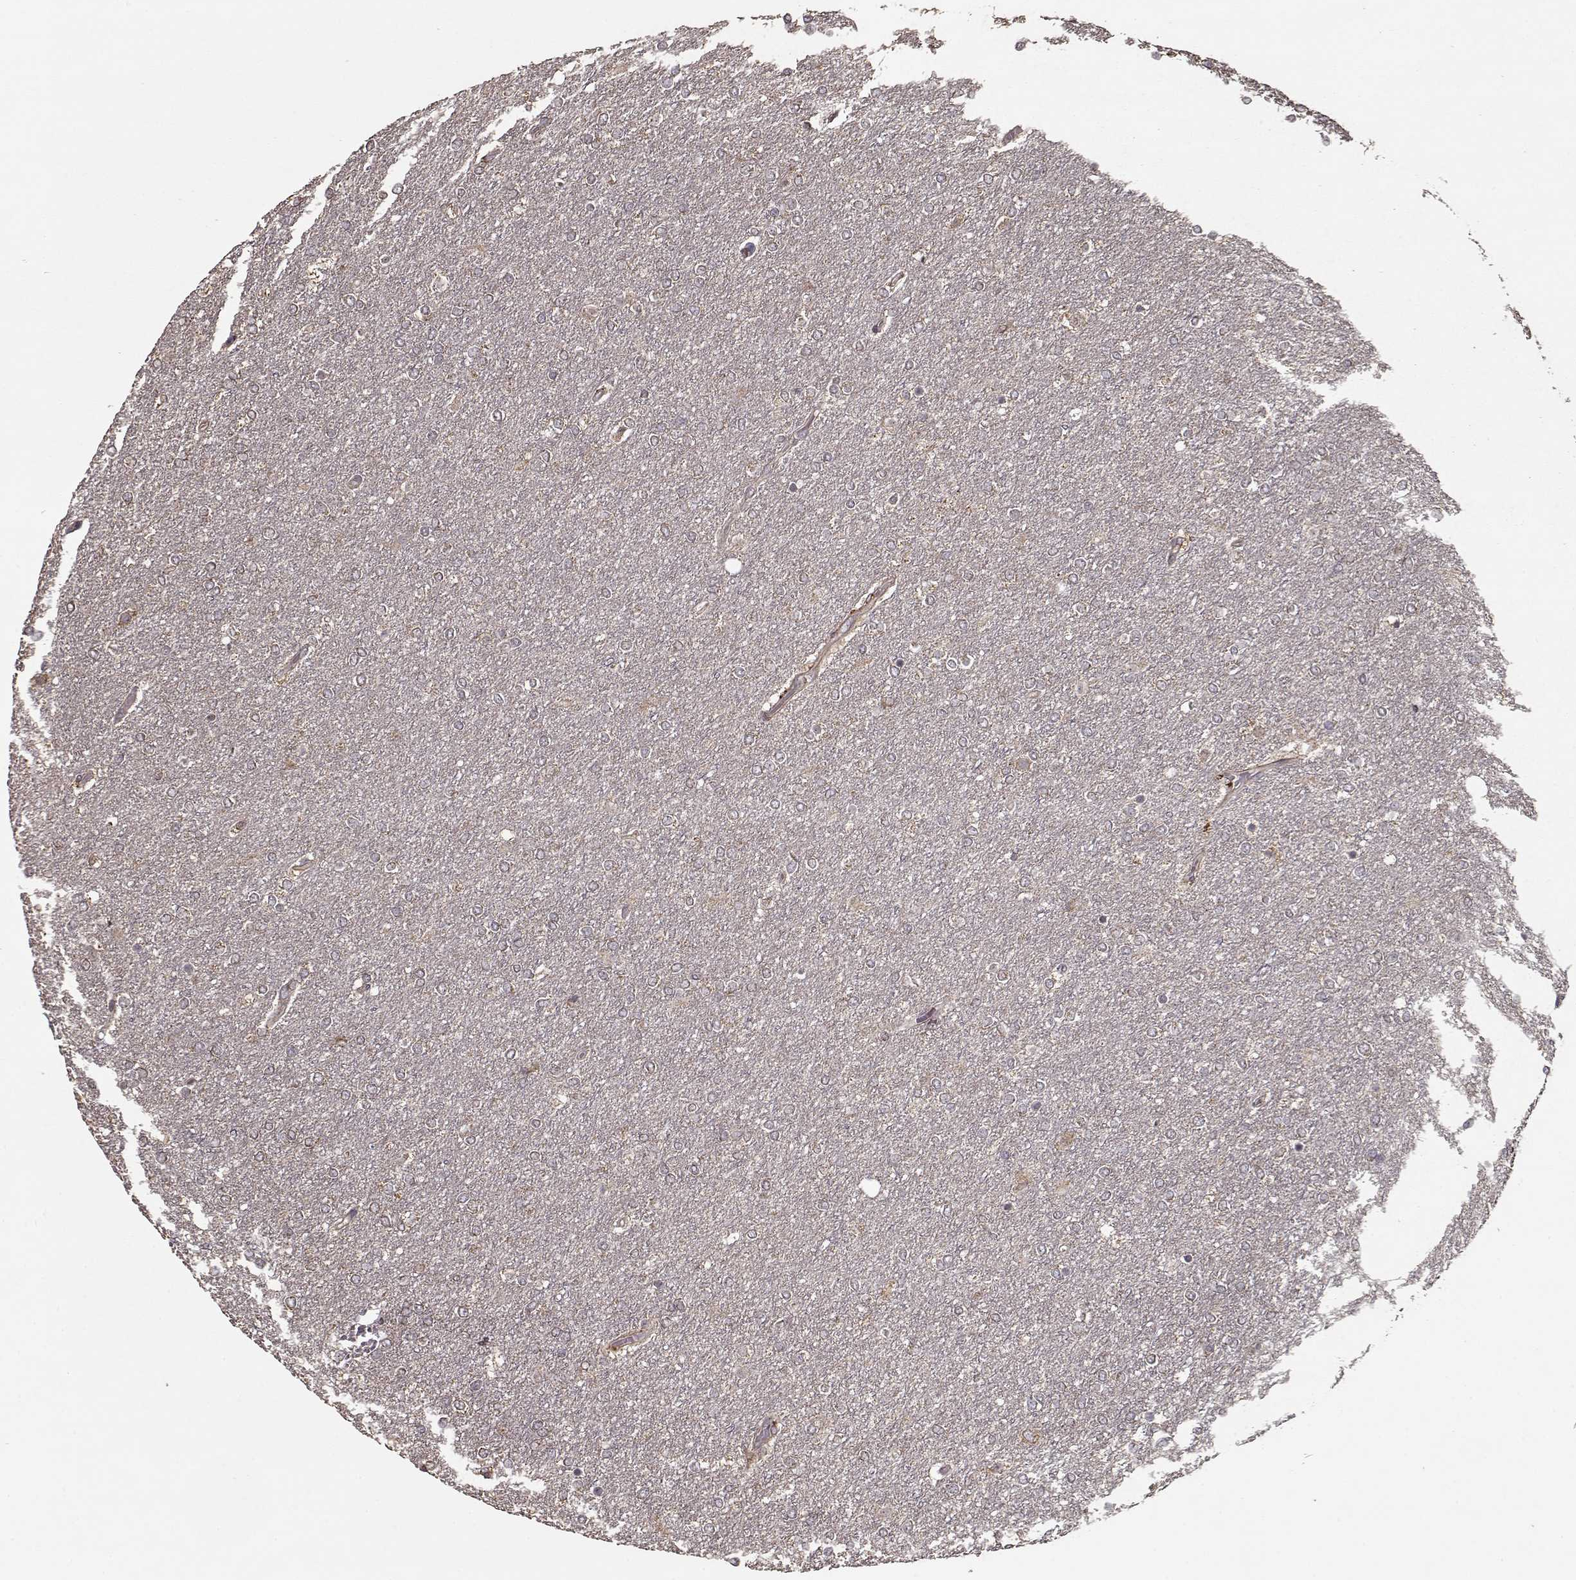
{"staining": {"intensity": "negative", "quantity": "none", "location": "none"}, "tissue": "glioma", "cell_type": "Tumor cells", "image_type": "cancer", "snomed": [{"axis": "morphology", "description": "Glioma, malignant, High grade"}, {"axis": "topography", "description": "Brain"}], "caption": "Human glioma stained for a protein using IHC exhibits no expression in tumor cells.", "gene": "IMMP1L", "patient": {"sex": "female", "age": 61}}